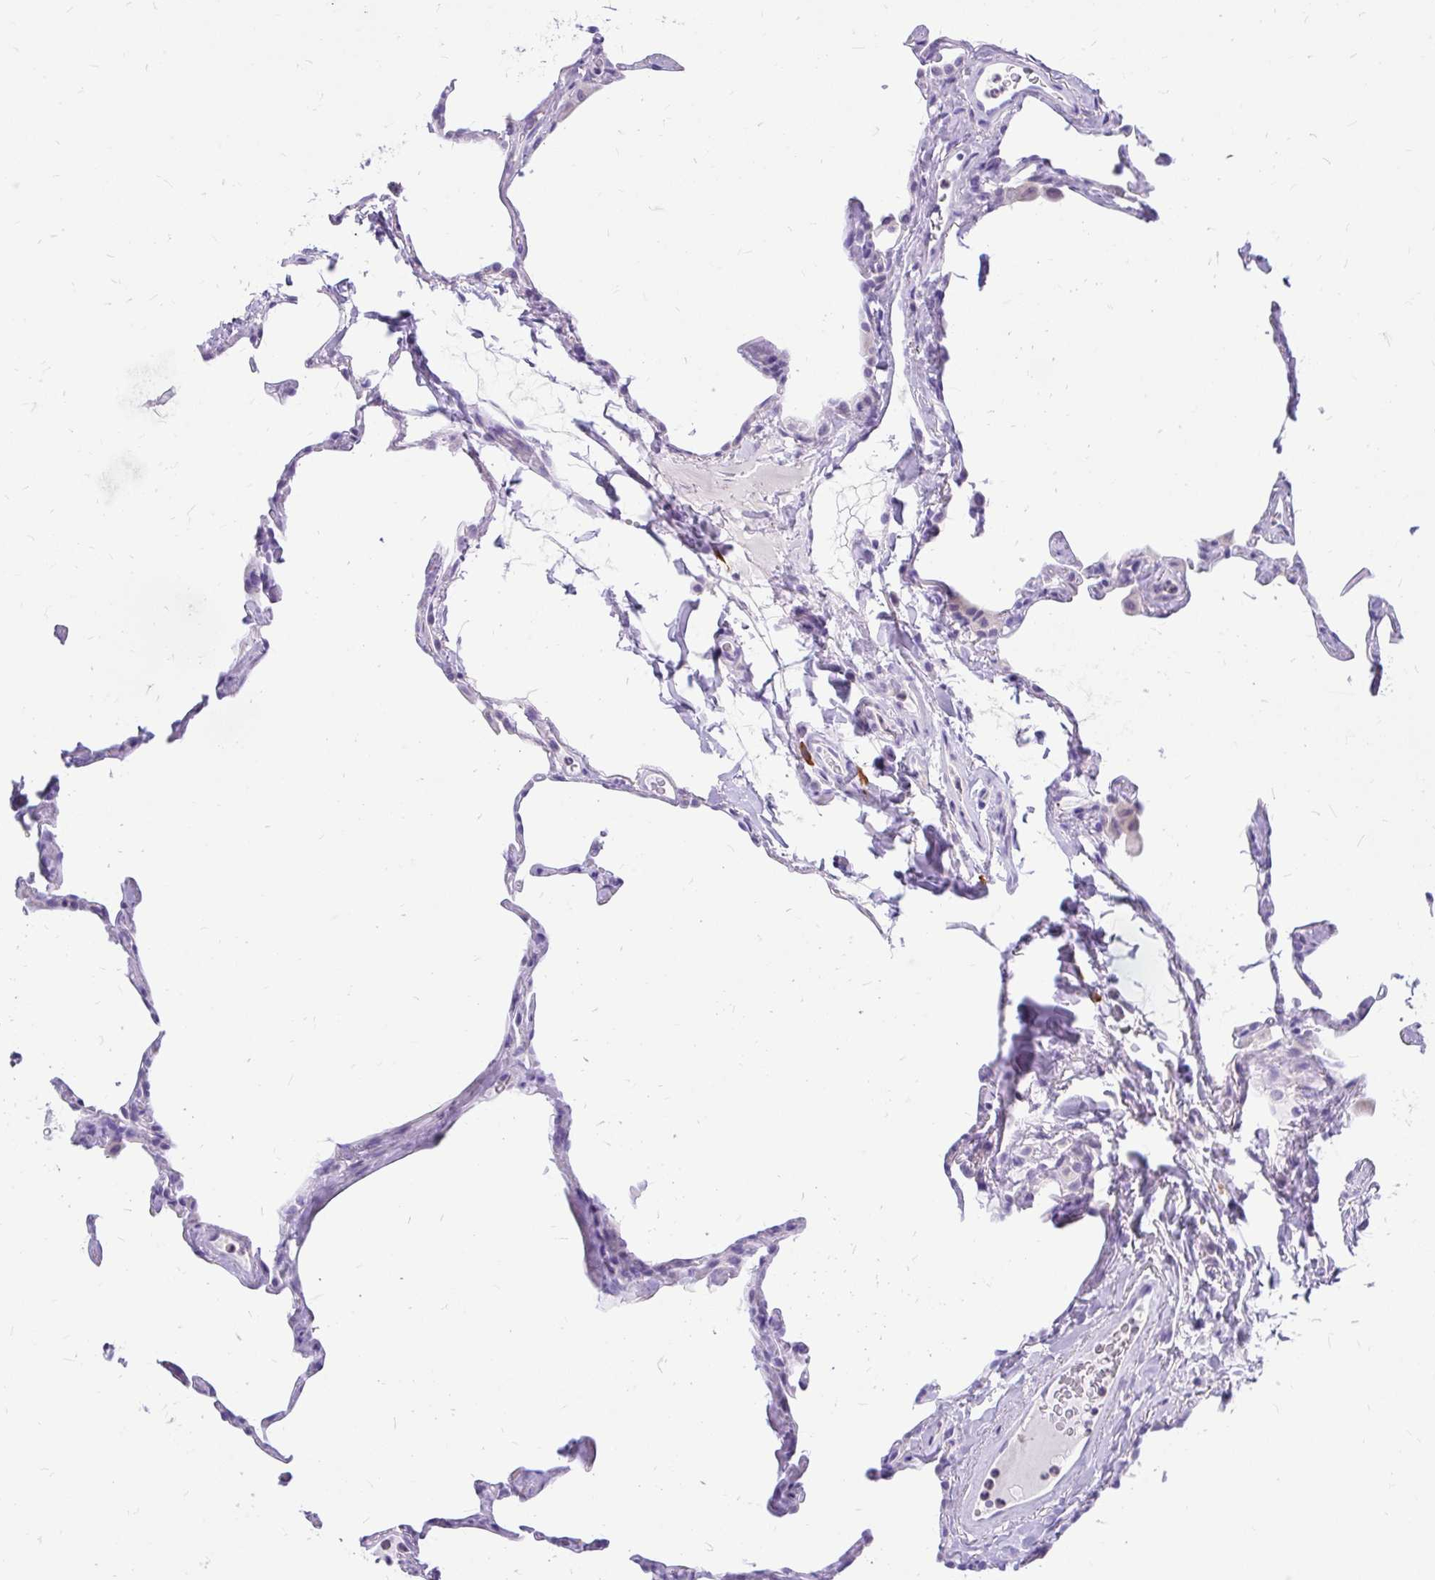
{"staining": {"intensity": "negative", "quantity": "none", "location": "none"}, "tissue": "lung", "cell_type": "Alveolar cells", "image_type": "normal", "snomed": [{"axis": "morphology", "description": "Normal tissue, NOS"}, {"axis": "topography", "description": "Lung"}], "caption": "The immunohistochemistry (IHC) image has no significant staining in alveolar cells of lung.", "gene": "MAP1LC3A", "patient": {"sex": "male", "age": 65}}